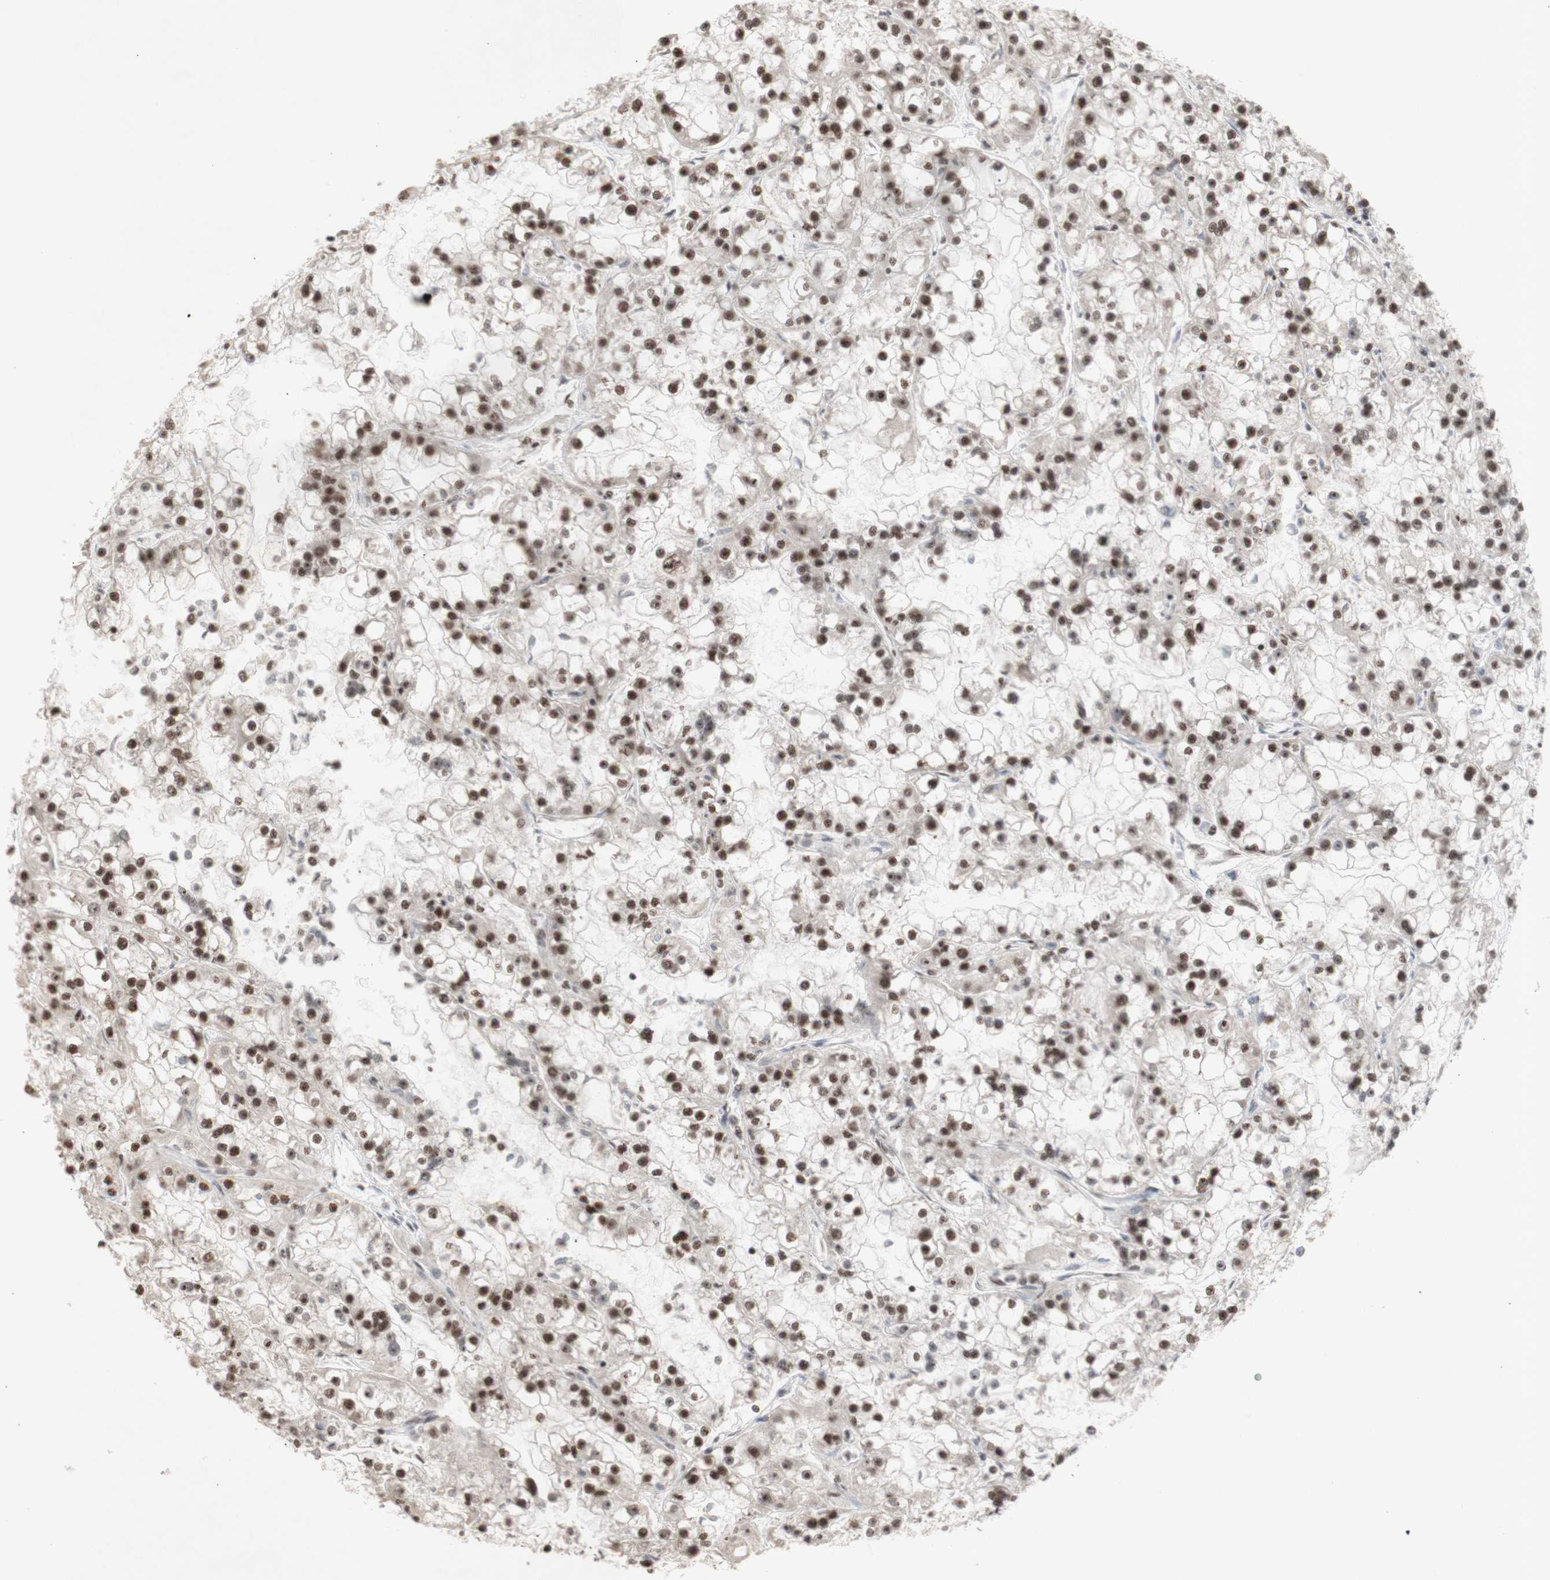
{"staining": {"intensity": "moderate", "quantity": ">75%", "location": "nuclear"}, "tissue": "renal cancer", "cell_type": "Tumor cells", "image_type": "cancer", "snomed": [{"axis": "morphology", "description": "Adenocarcinoma, NOS"}, {"axis": "topography", "description": "Kidney"}], "caption": "Human renal cancer (adenocarcinoma) stained with a protein marker exhibits moderate staining in tumor cells.", "gene": "SFPQ", "patient": {"sex": "female", "age": 52}}